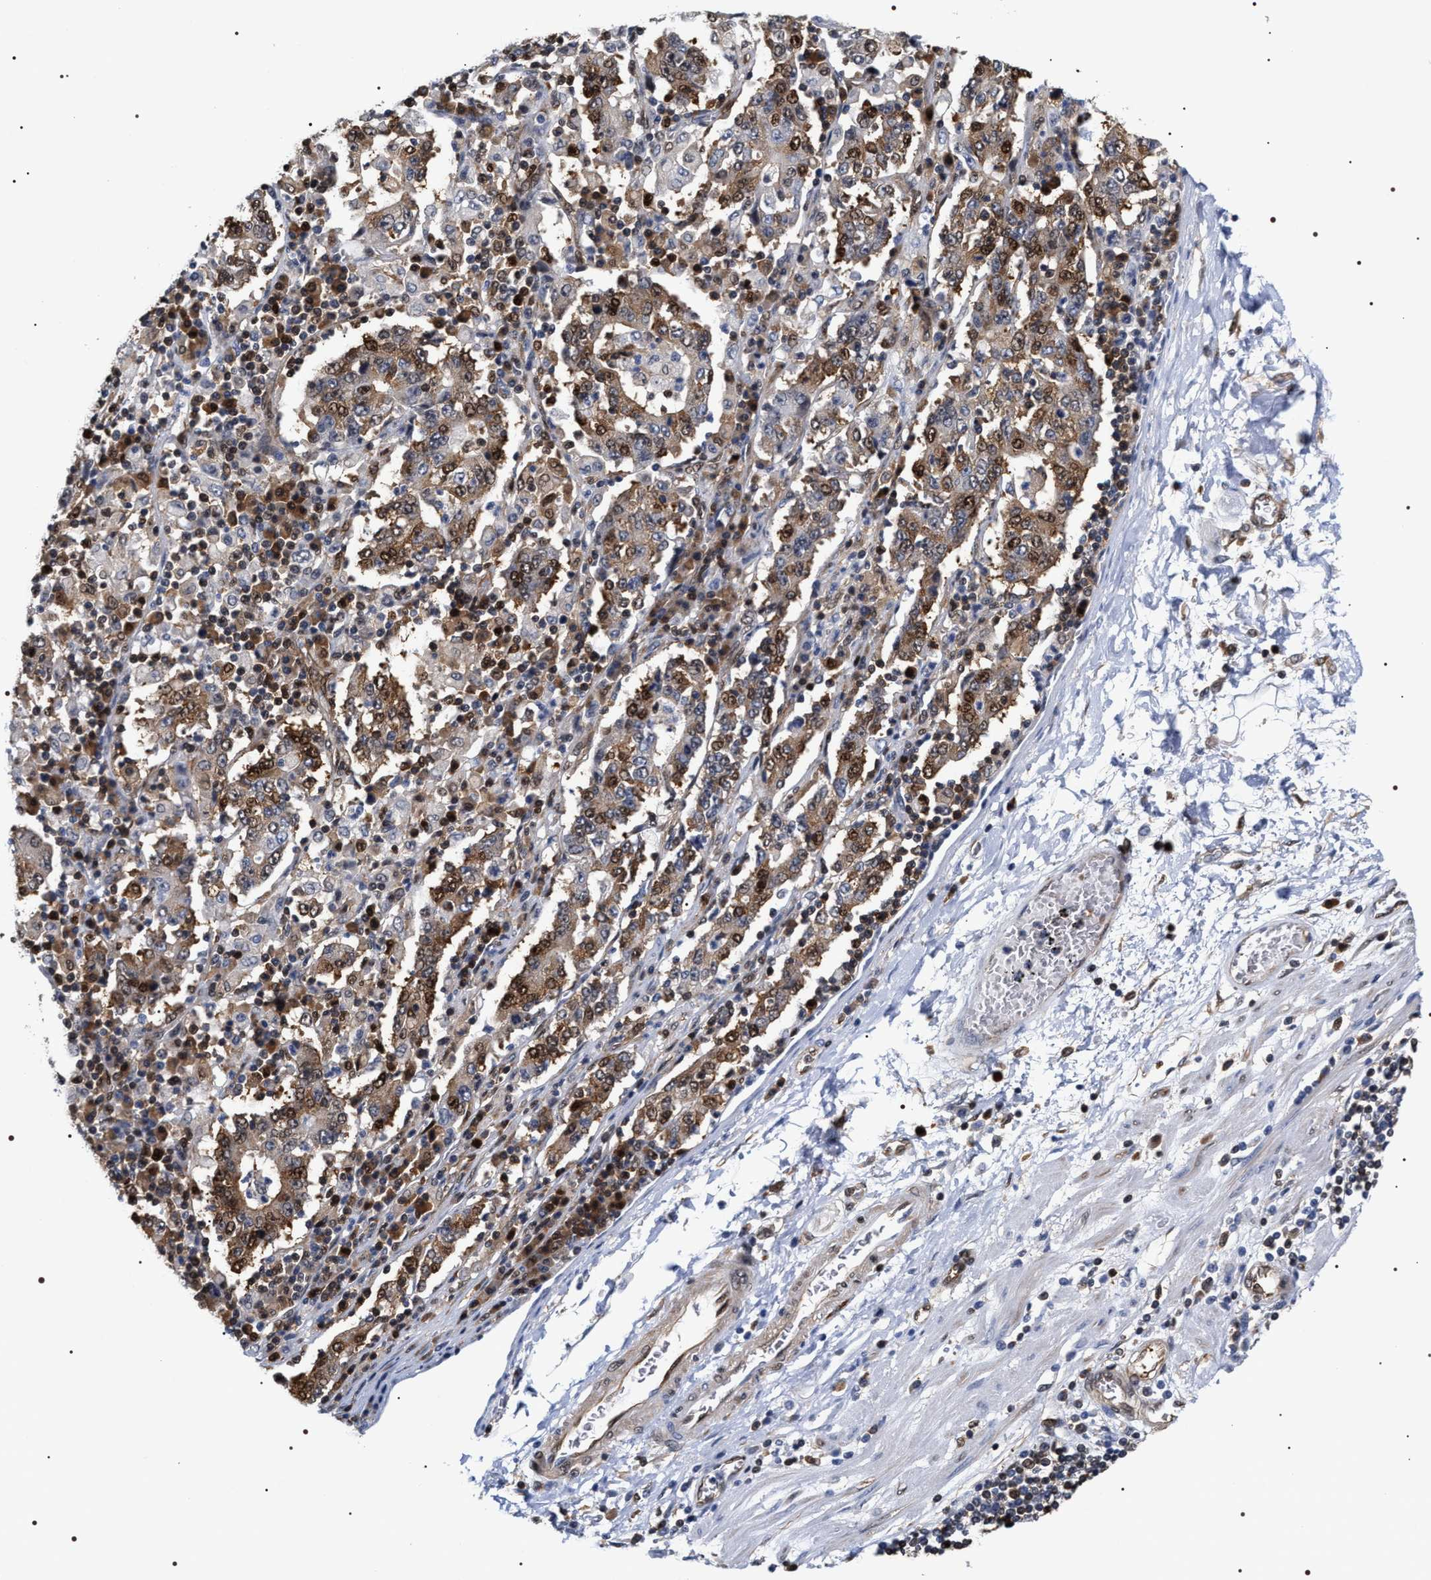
{"staining": {"intensity": "moderate", "quantity": "25%-75%", "location": "cytoplasmic/membranous,nuclear"}, "tissue": "stomach cancer", "cell_type": "Tumor cells", "image_type": "cancer", "snomed": [{"axis": "morphology", "description": "Normal tissue, NOS"}, {"axis": "morphology", "description": "Adenocarcinoma, NOS"}, {"axis": "topography", "description": "Stomach, upper"}, {"axis": "topography", "description": "Stomach"}], "caption": "Immunohistochemical staining of stomach cancer (adenocarcinoma) demonstrates medium levels of moderate cytoplasmic/membranous and nuclear staining in about 25%-75% of tumor cells.", "gene": "BAG6", "patient": {"sex": "male", "age": 59}}